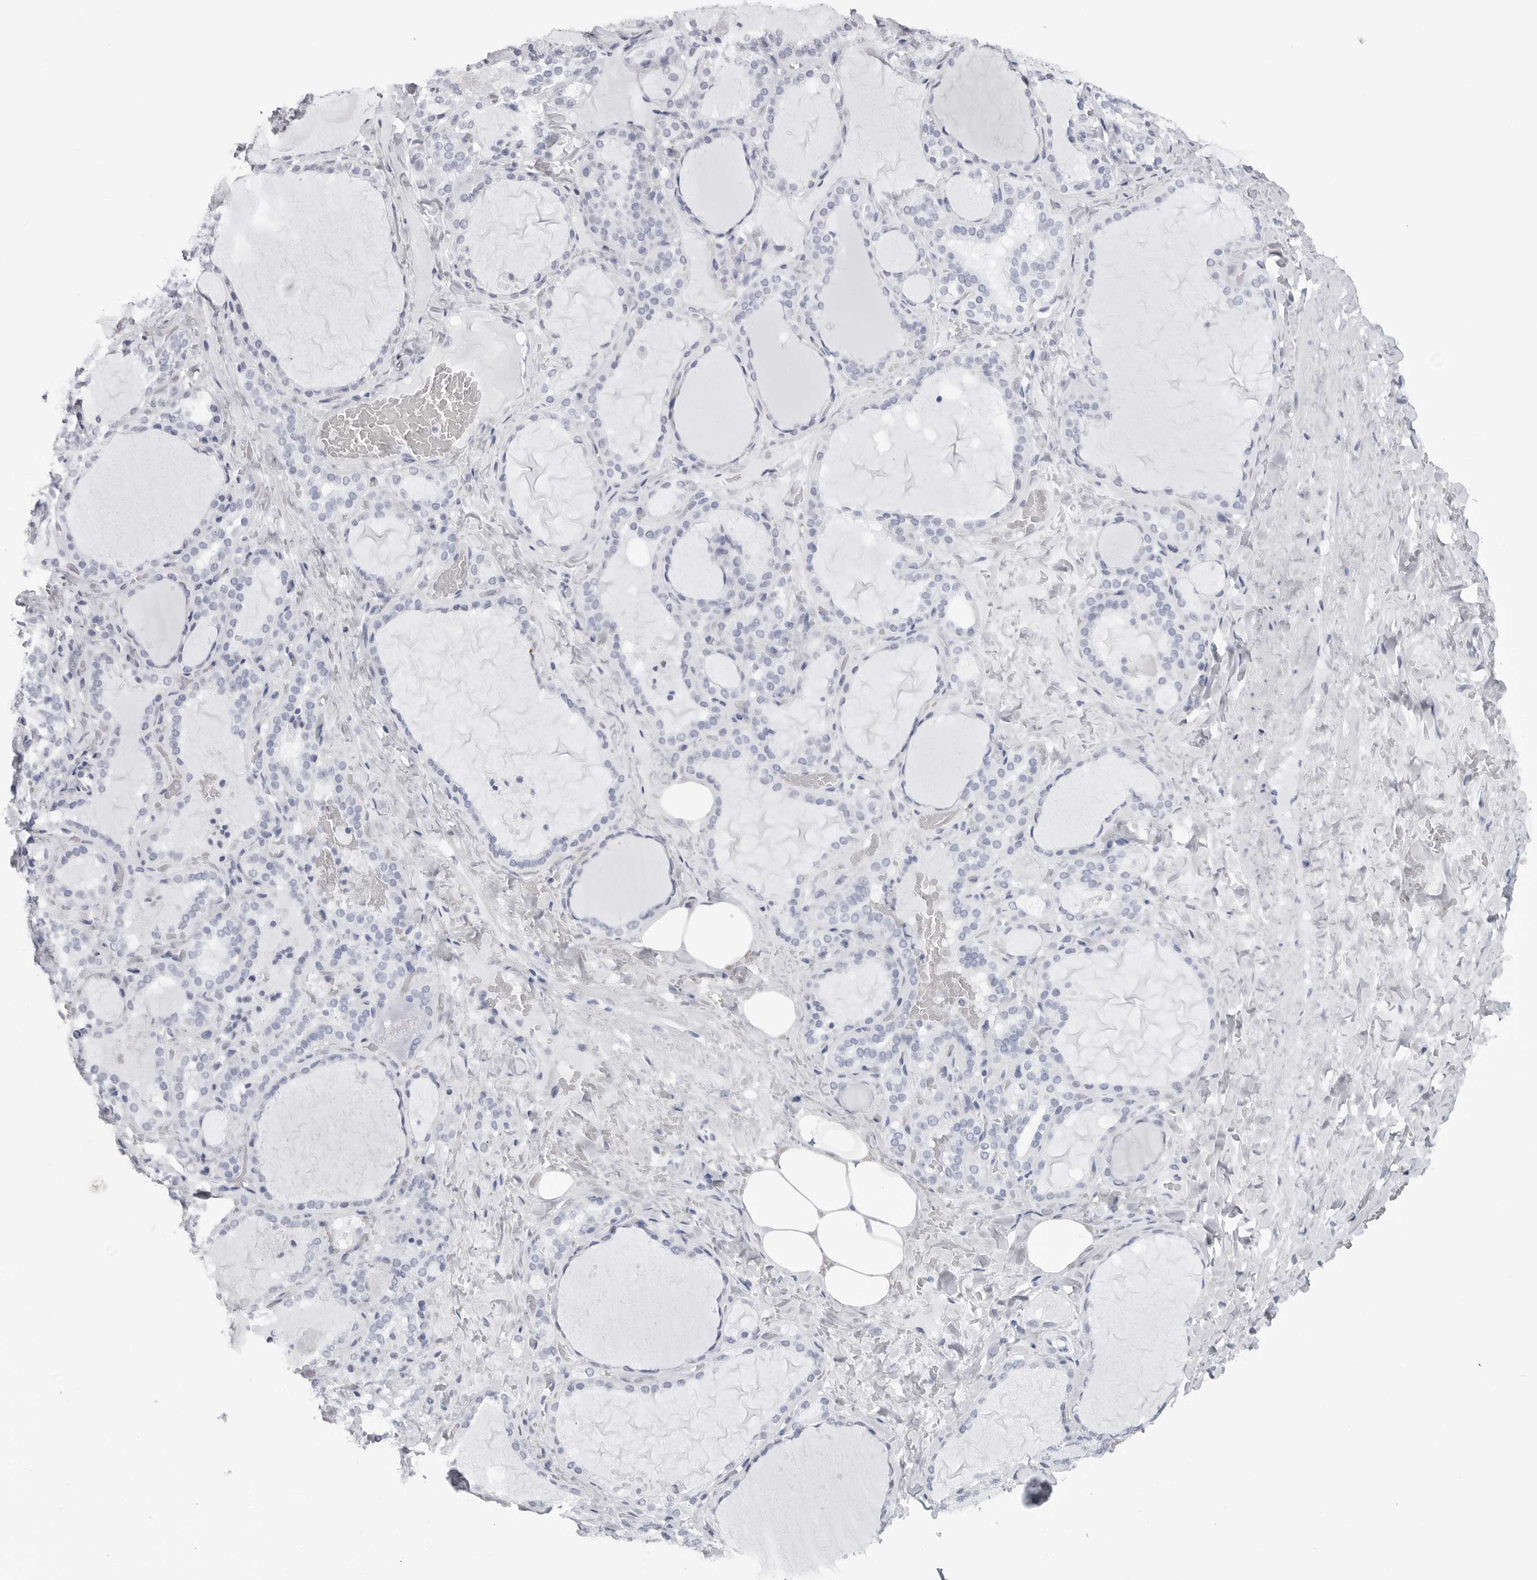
{"staining": {"intensity": "negative", "quantity": "none", "location": "none"}, "tissue": "thyroid gland", "cell_type": "Glandular cells", "image_type": "normal", "snomed": [{"axis": "morphology", "description": "Normal tissue, NOS"}, {"axis": "topography", "description": "Thyroid gland"}], "caption": "Glandular cells show no significant protein positivity in benign thyroid gland. (Brightfield microscopy of DAB (3,3'-diaminobenzidine) immunohistochemistry at high magnification).", "gene": "CST2", "patient": {"sex": "female", "age": 22}}